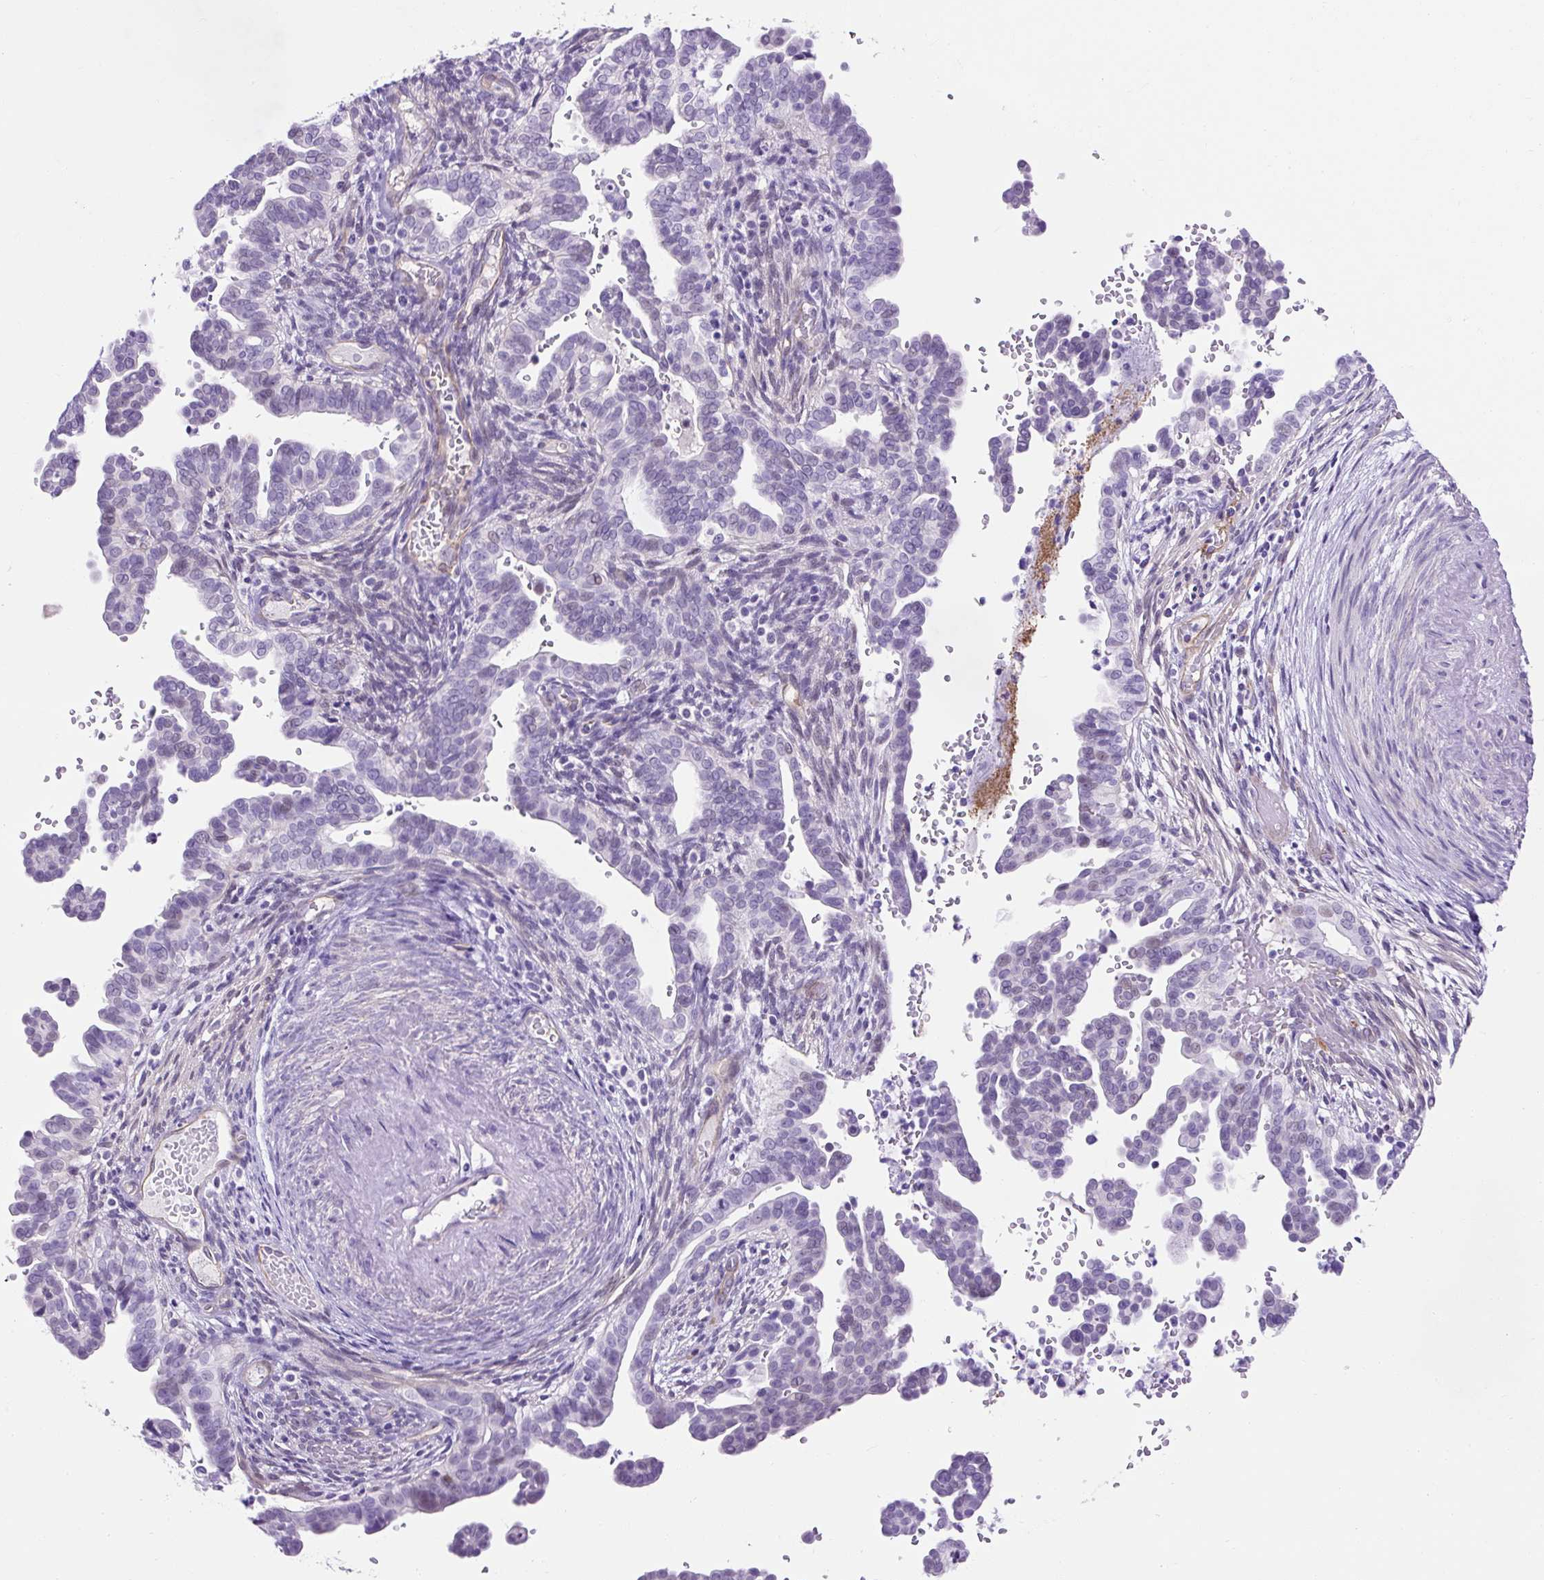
{"staining": {"intensity": "negative", "quantity": "none", "location": "none"}, "tissue": "cervical cancer", "cell_type": "Tumor cells", "image_type": "cancer", "snomed": [{"axis": "morphology", "description": "Adenocarcinoma, NOS"}, {"axis": "morphology", "description": "Adenocarcinoma, Low grade"}, {"axis": "topography", "description": "Cervix"}], "caption": "A photomicrograph of human cervical cancer (adenocarcinoma (low-grade)) is negative for staining in tumor cells.", "gene": "KRT12", "patient": {"sex": "female", "age": 35}}